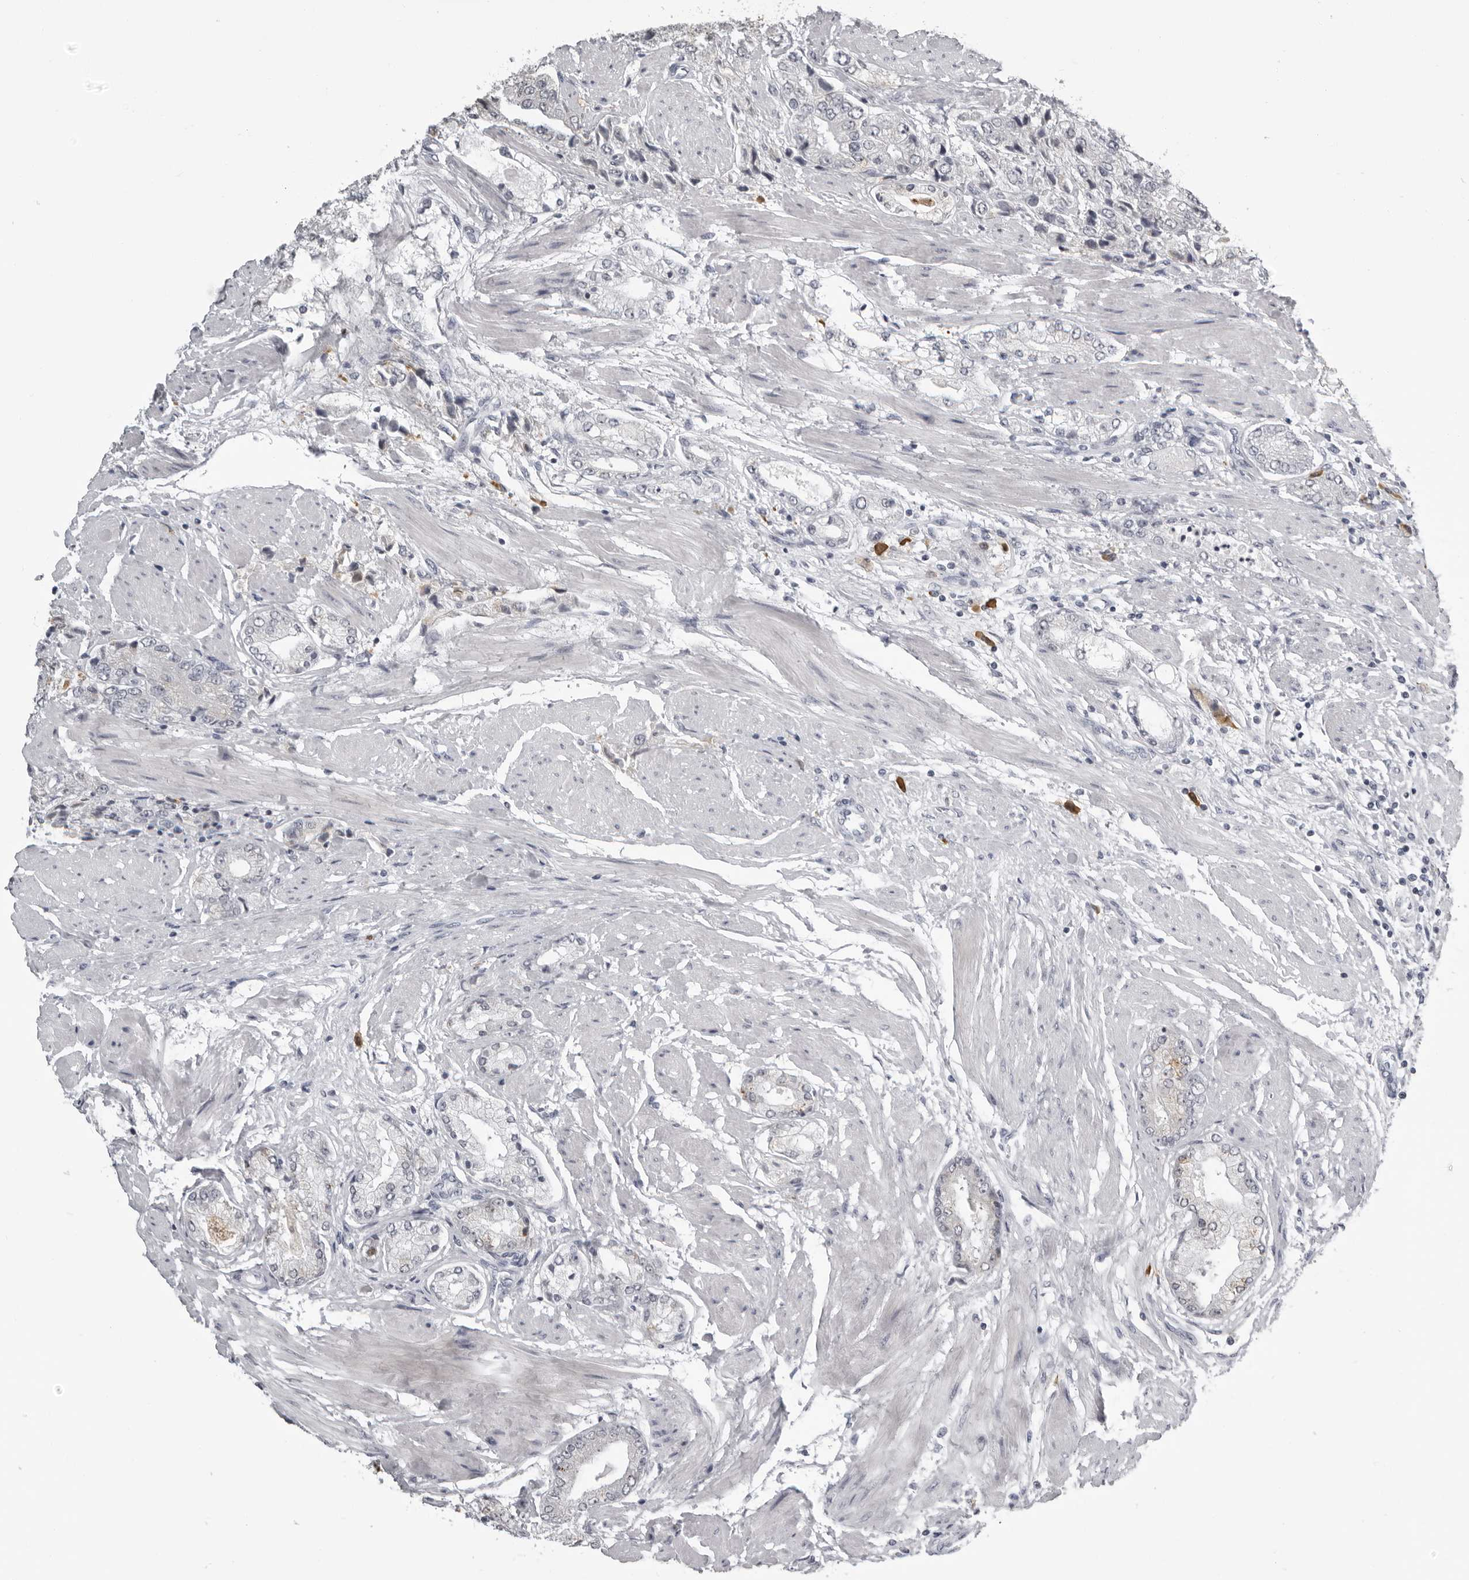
{"staining": {"intensity": "moderate", "quantity": "<25%", "location": "cytoplasmic/membranous"}, "tissue": "prostate cancer", "cell_type": "Tumor cells", "image_type": "cancer", "snomed": [{"axis": "morphology", "description": "Adenocarcinoma, High grade"}, {"axis": "topography", "description": "Prostate"}], "caption": "Moderate cytoplasmic/membranous protein expression is present in approximately <25% of tumor cells in high-grade adenocarcinoma (prostate). The staining was performed using DAB to visualize the protein expression in brown, while the nuclei were stained in blue with hematoxylin (Magnification: 20x).", "gene": "RTCA", "patient": {"sex": "male", "age": 50}}